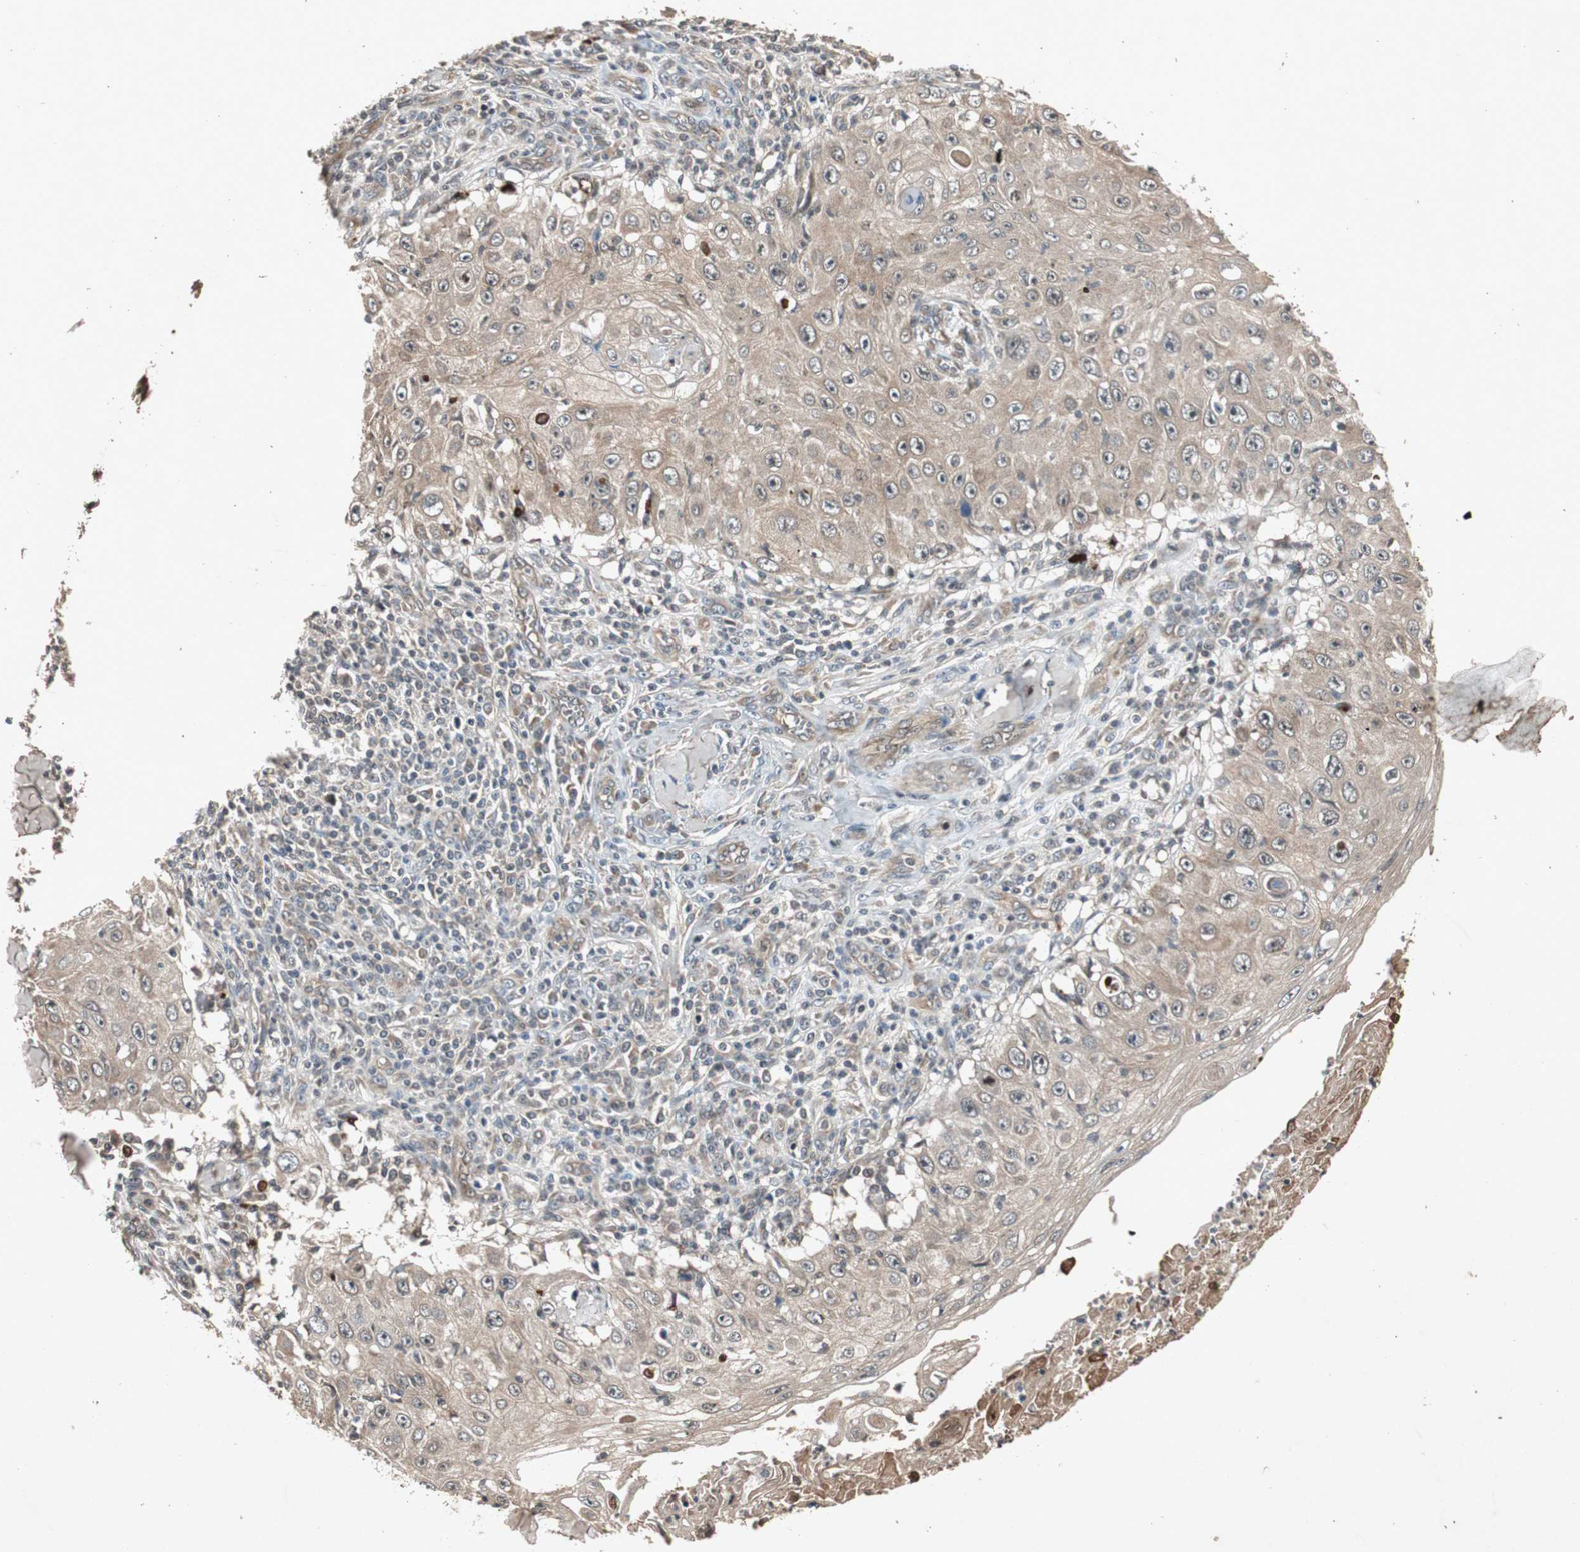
{"staining": {"intensity": "weak", "quantity": ">75%", "location": "cytoplasmic/membranous"}, "tissue": "skin cancer", "cell_type": "Tumor cells", "image_type": "cancer", "snomed": [{"axis": "morphology", "description": "Squamous cell carcinoma, NOS"}, {"axis": "topography", "description": "Skin"}], "caption": "Immunohistochemistry (IHC) staining of skin squamous cell carcinoma, which reveals low levels of weak cytoplasmic/membranous staining in about >75% of tumor cells indicating weak cytoplasmic/membranous protein positivity. The staining was performed using DAB (brown) for protein detection and nuclei were counterstained in hematoxylin (blue).", "gene": "SLIT2", "patient": {"sex": "male", "age": 86}}